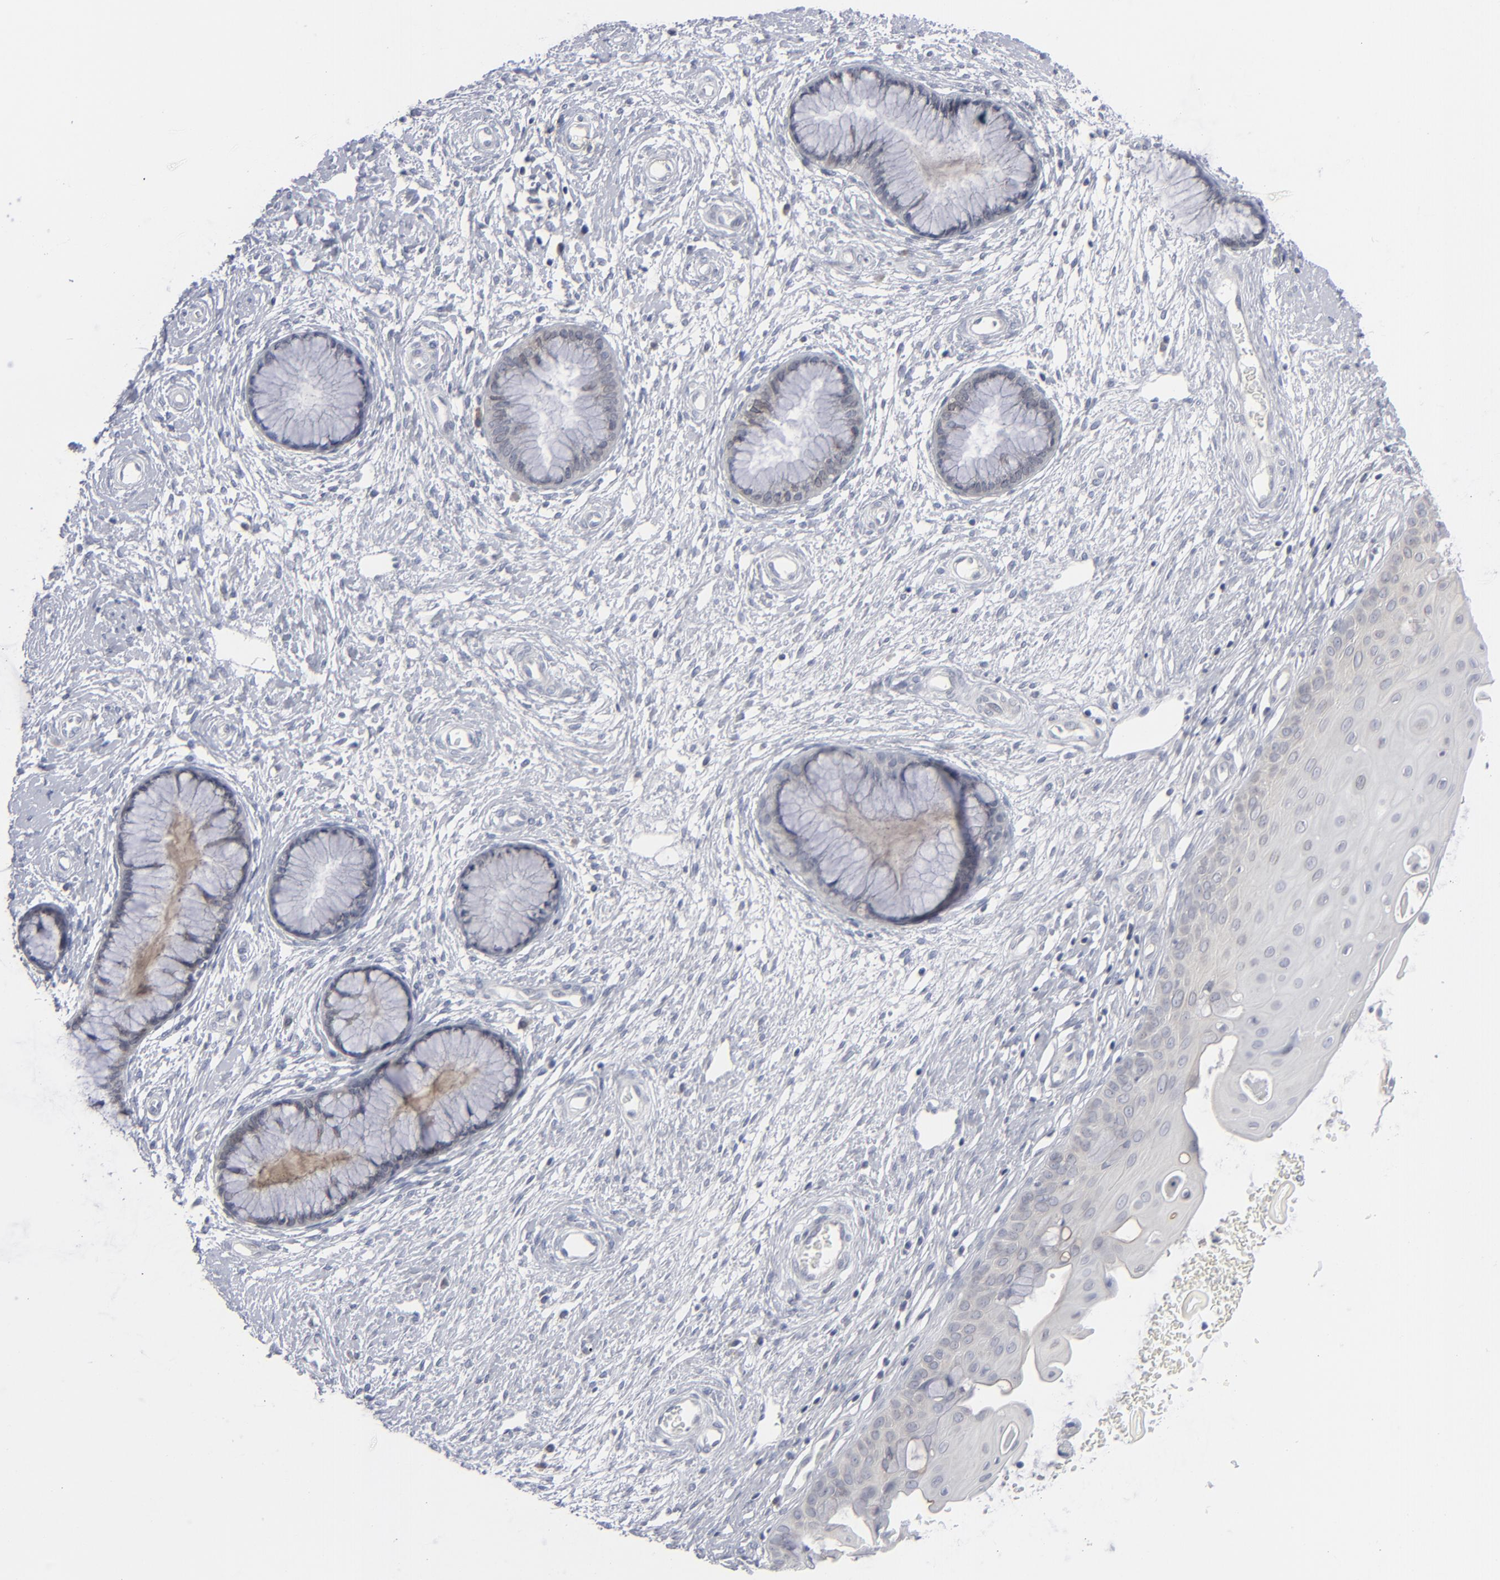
{"staining": {"intensity": "weak", "quantity": "<25%", "location": "cytoplasmic/membranous"}, "tissue": "cervix", "cell_type": "Glandular cells", "image_type": "normal", "snomed": [{"axis": "morphology", "description": "Normal tissue, NOS"}, {"axis": "topography", "description": "Cervix"}], "caption": "Immunohistochemistry (IHC) micrograph of unremarkable cervix: human cervix stained with DAB demonstrates no significant protein expression in glandular cells.", "gene": "NUP88", "patient": {"sex": "female", "age": 55}}